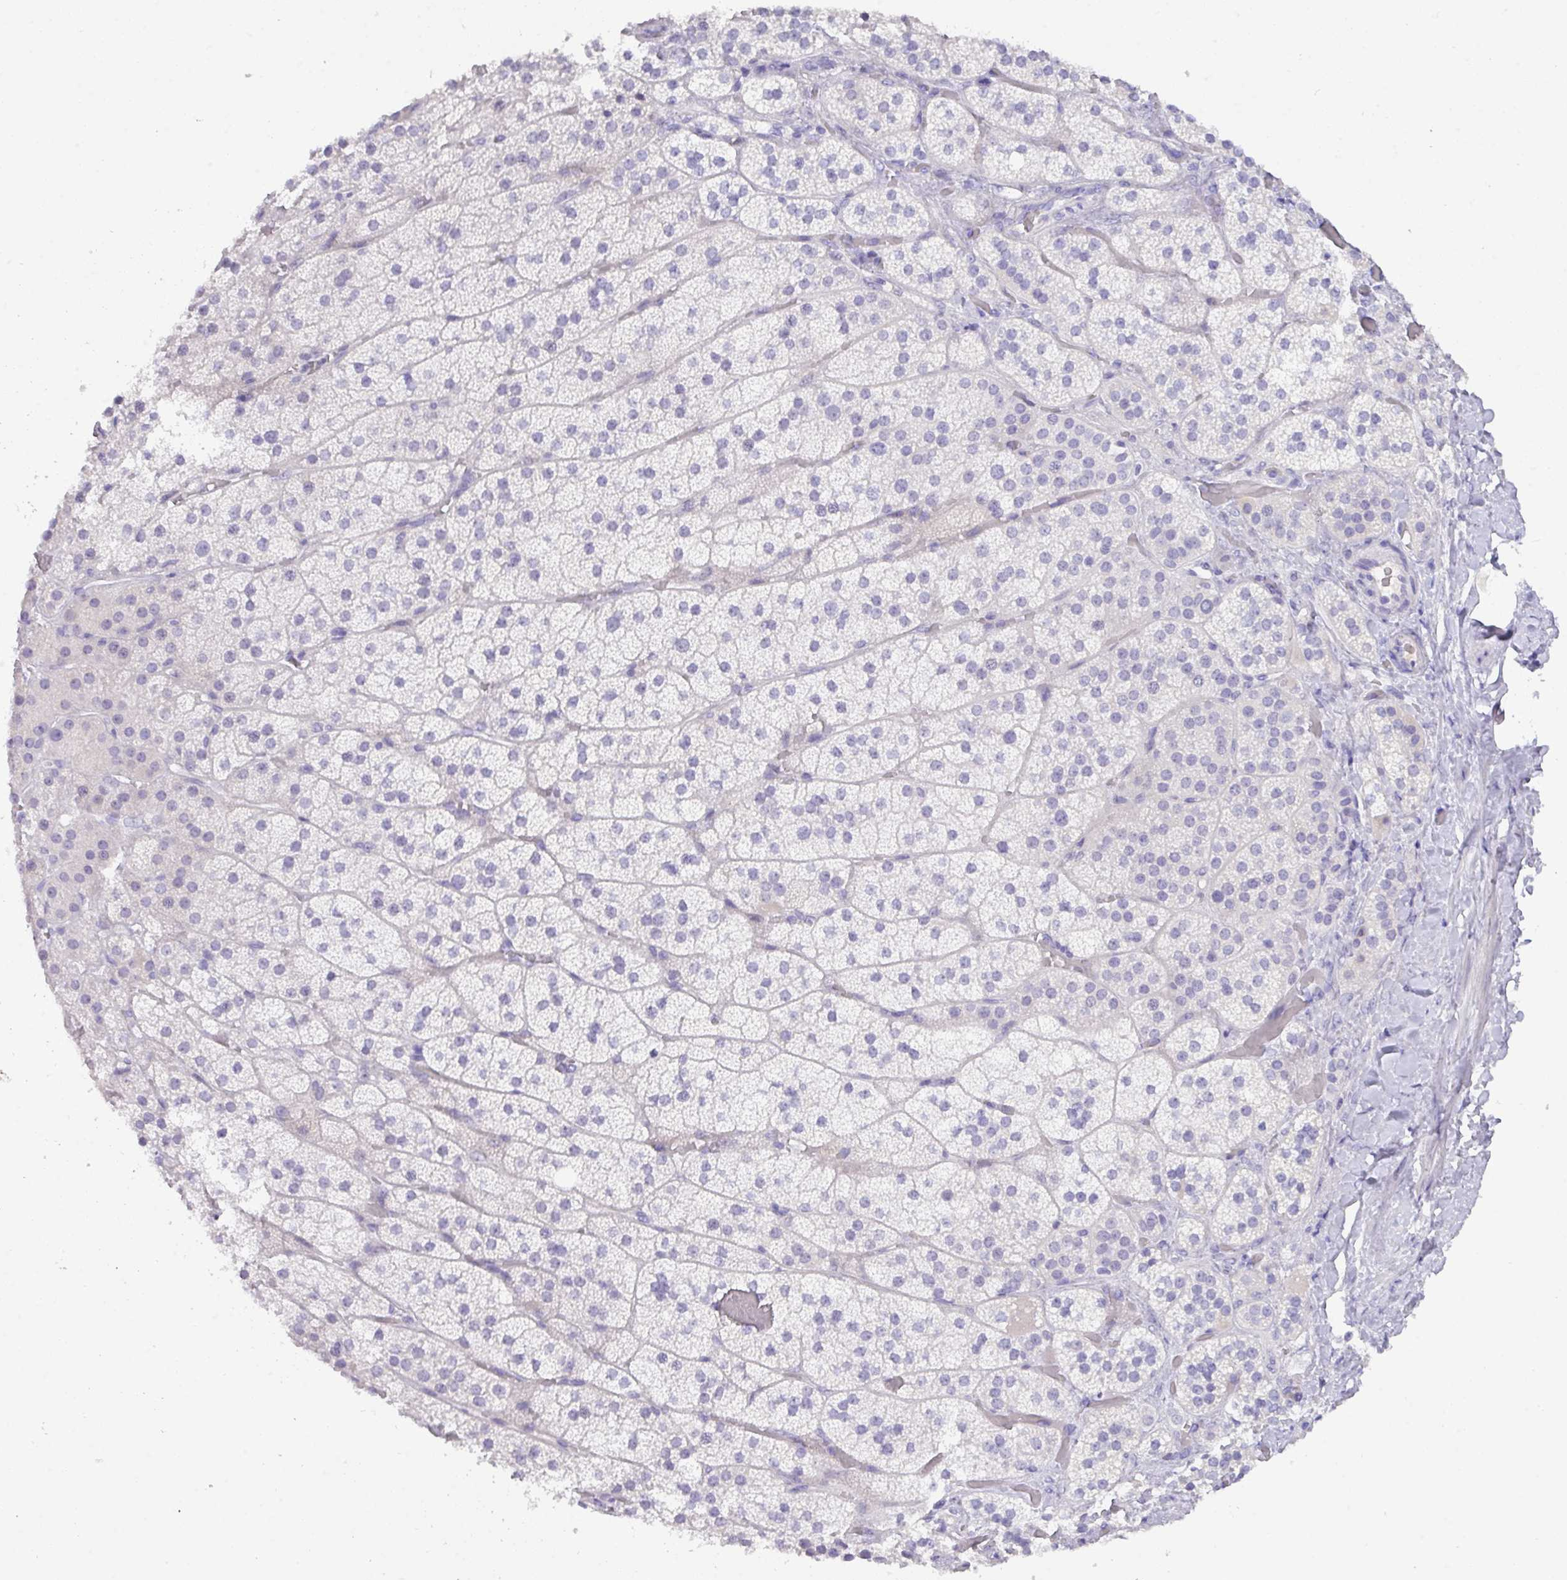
{"staining": {"intensity": "negative", "quantity": "none", "location": "none"}, "tissue": "adrenal gland", "cell_type": "Glandular cells", "image_type": "normal", "snomed": [{"axis": "morphology", "description": "Normal tissue, NOS"}, {"axis": "topography", "description": "Adrenal gland"}], "caption": "A high-resolution histopathology image shows IHC staining of unremarkable adrenal gland, which reveals no significant positivity in glandular cells.", "gene": "MRM2", "patient": {"sex": "male", "age": 57}}